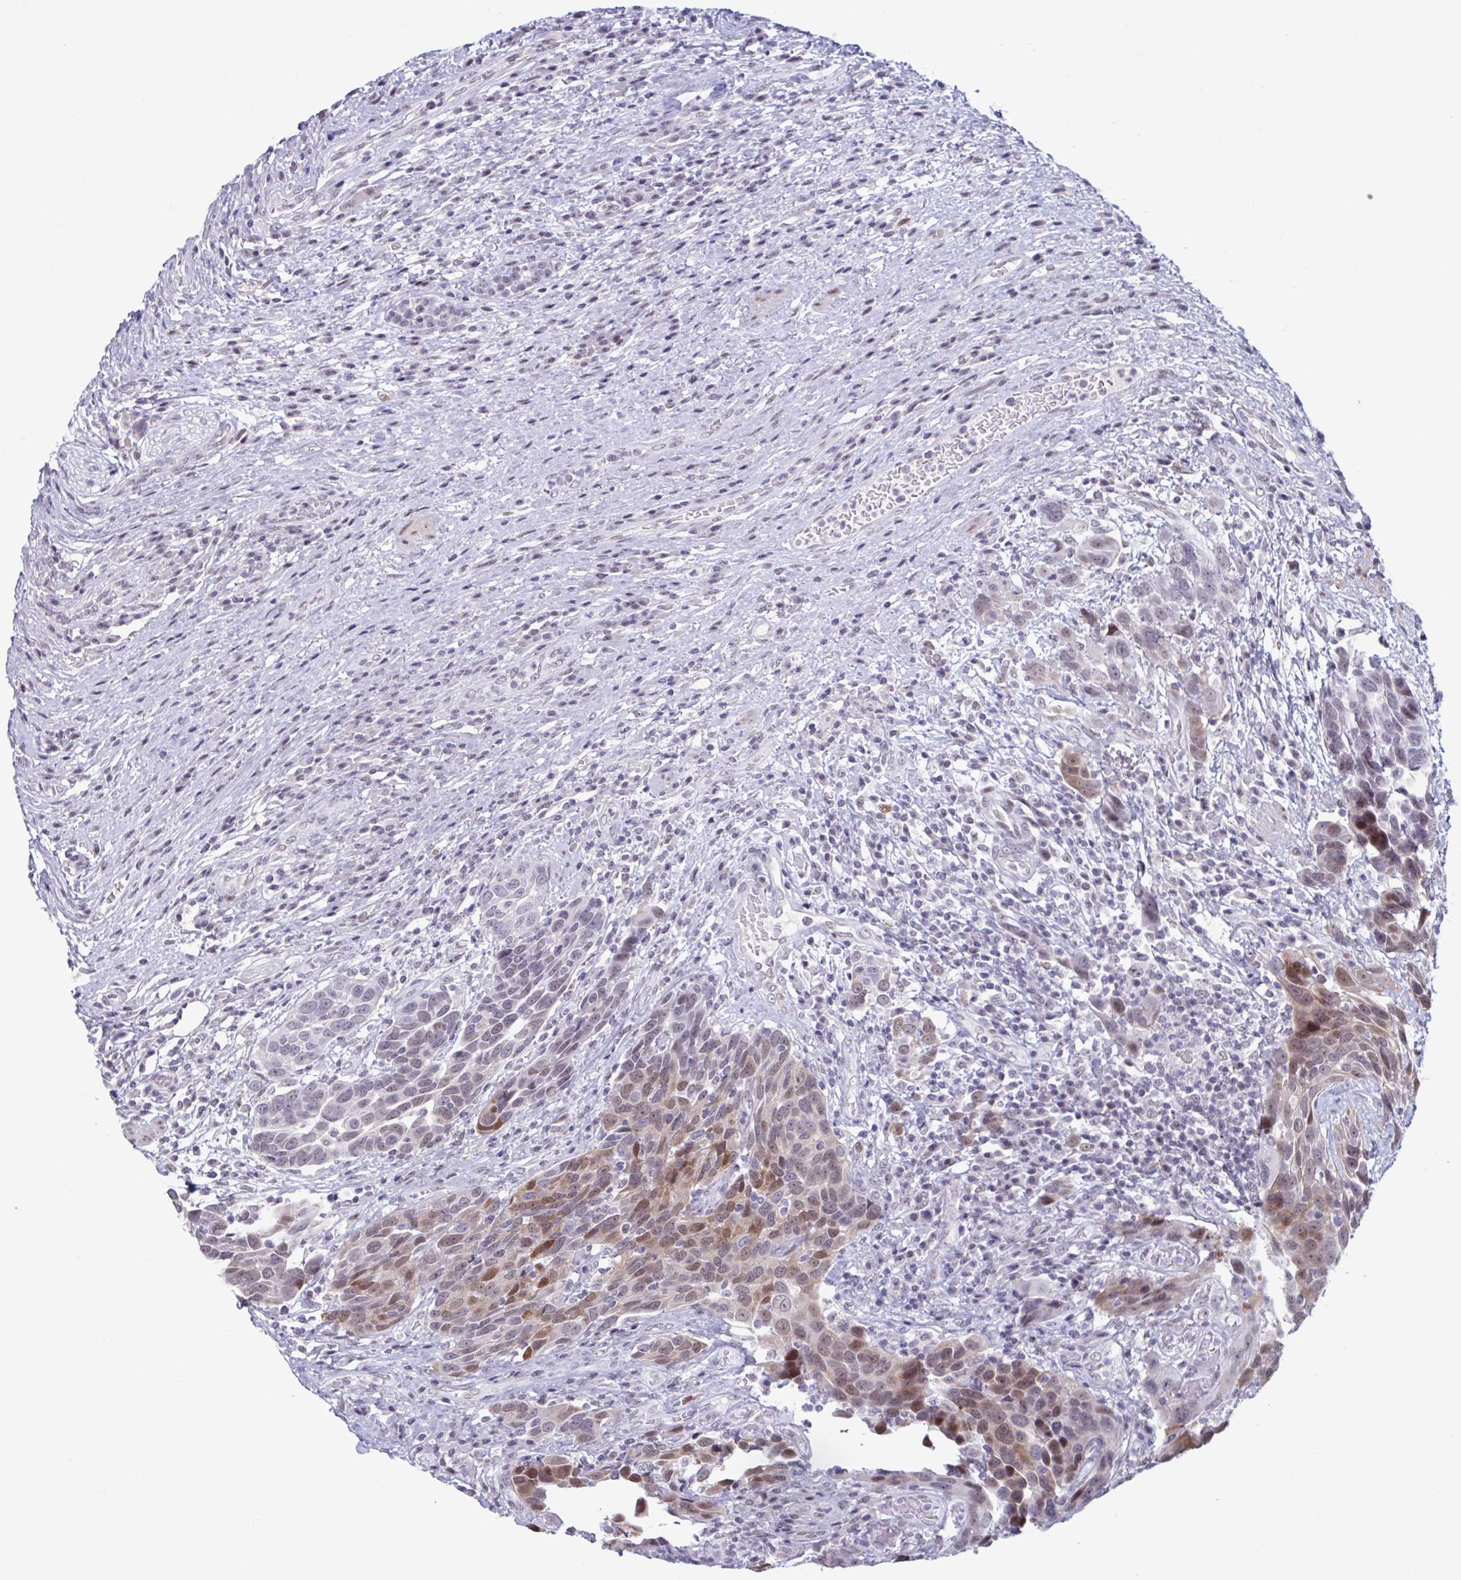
{"staining": {"intensity": "moderate", "quantity": "25%-75%", "location": "cytoplasmic/membranous,nuclear"}, "tissue": "urothelial cancer", "cell_type": "Tumor cells", "image_type": "cancer", "snomed": [{"axis": "morphology", "description": "Urothelial carcinoma, High grade"}, {"axis": "topography", "description": "Urinary bladder"}], "caption": "The immunohistochemical stain labels moderate cytoplasmic/membranous and nuclear expression in tumor cells of urothelial carcinoma (high-grade) tissue.", "gene": "HSD17B6", "patient": {"sex": "female", "age": 70}}